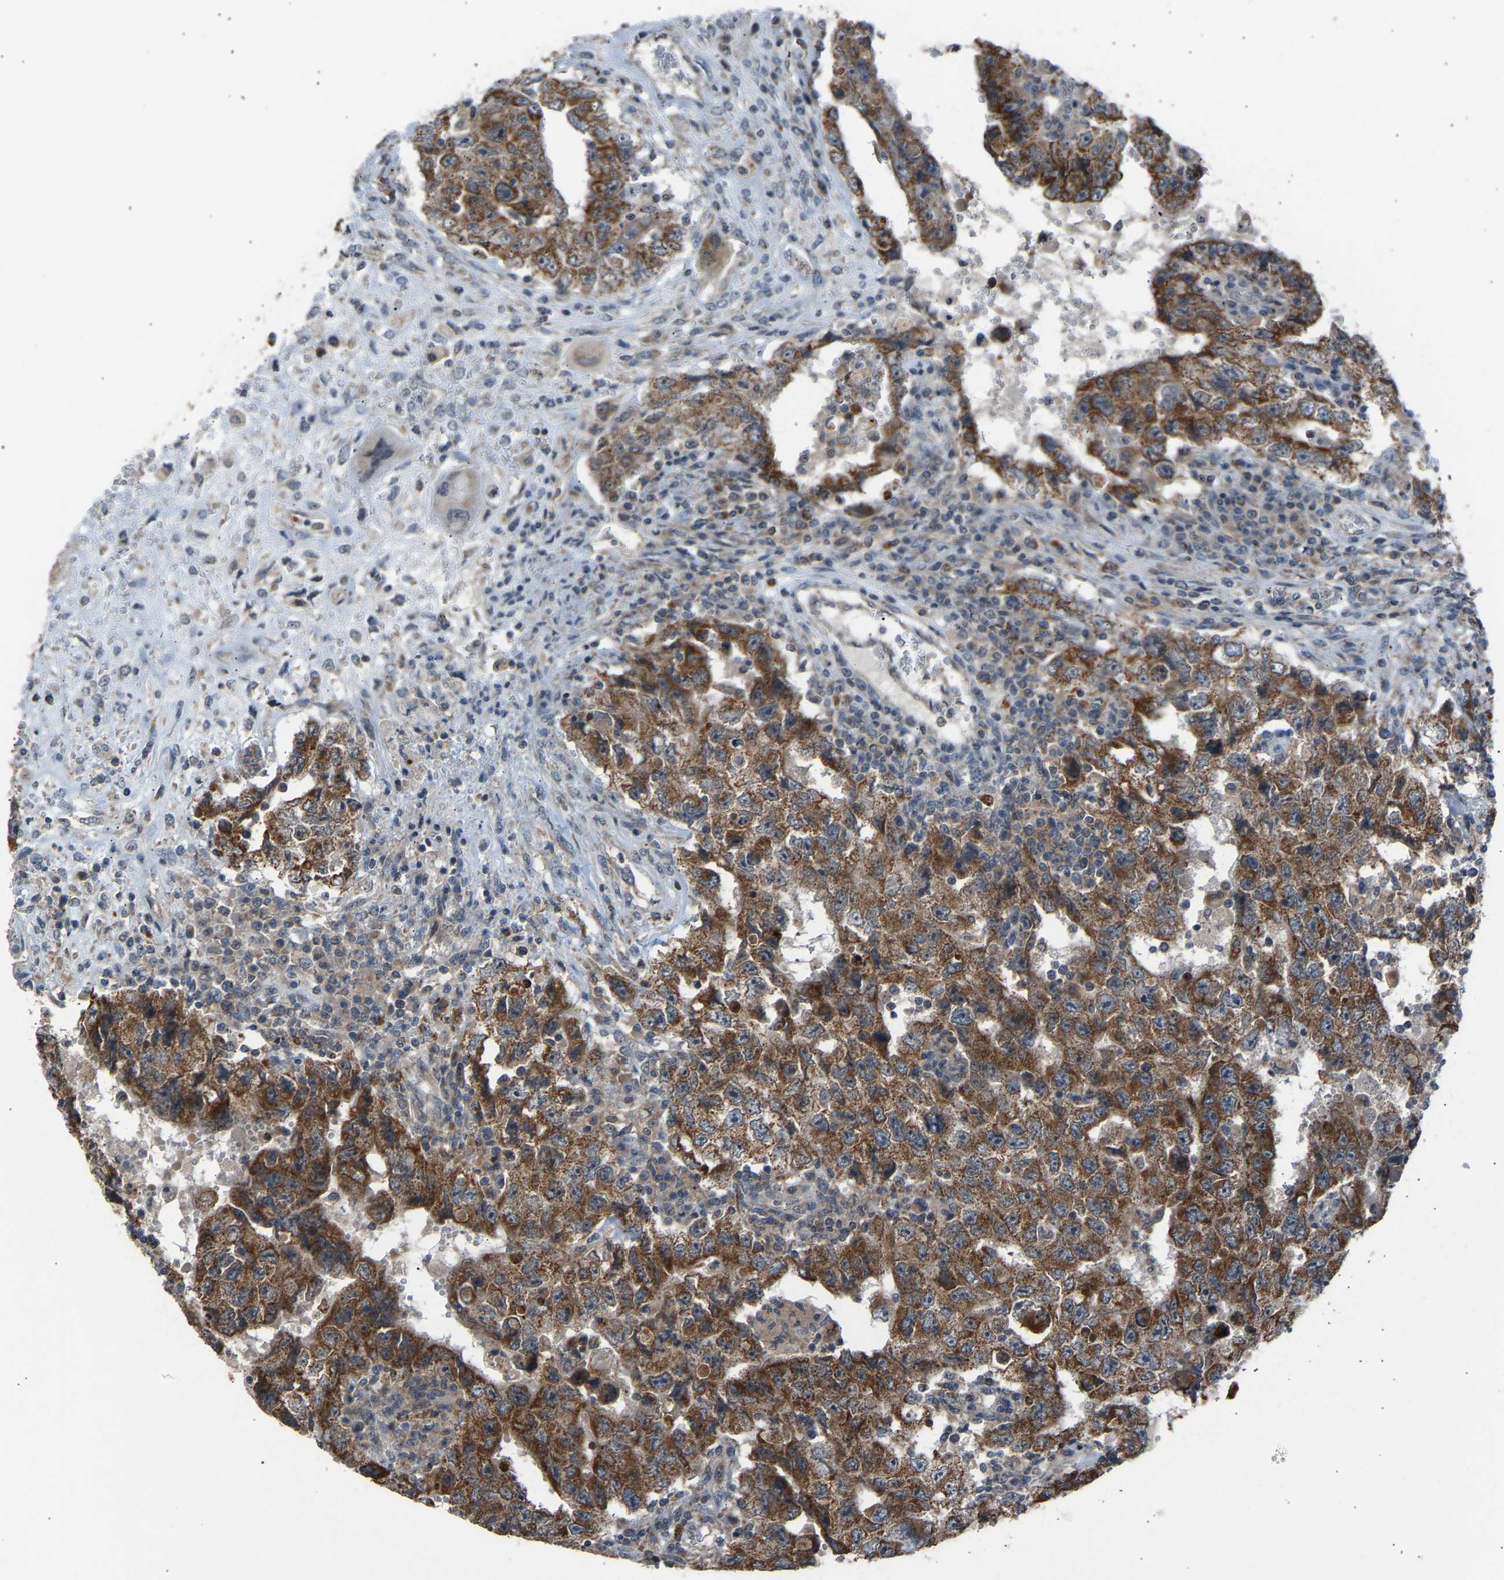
{"staining": {"intensity": "strong", "quantity": ">75%", "location": "cytoplasmic/membranous"}, "tissue": "testis cancer", "cell_type": "Tumor cells", "image_type": "cancer", "snomed": [{"axis": "morphology", "description": "Carcinoma, Embryonal, NOS"}, {"axis": "topography", "description": "Testis"}], "caption": "This image displays testis cancer (embryonal carcinoma) stained with immunohistochemistry (IHC) to label a protein in brown. The cytoplasmic/membranous of tumor cells show strong positivity for the protein. Nuclei are counter-stained blue.", "gene": "SLIRP", "patient": {"sex": "male", "age": 26}}